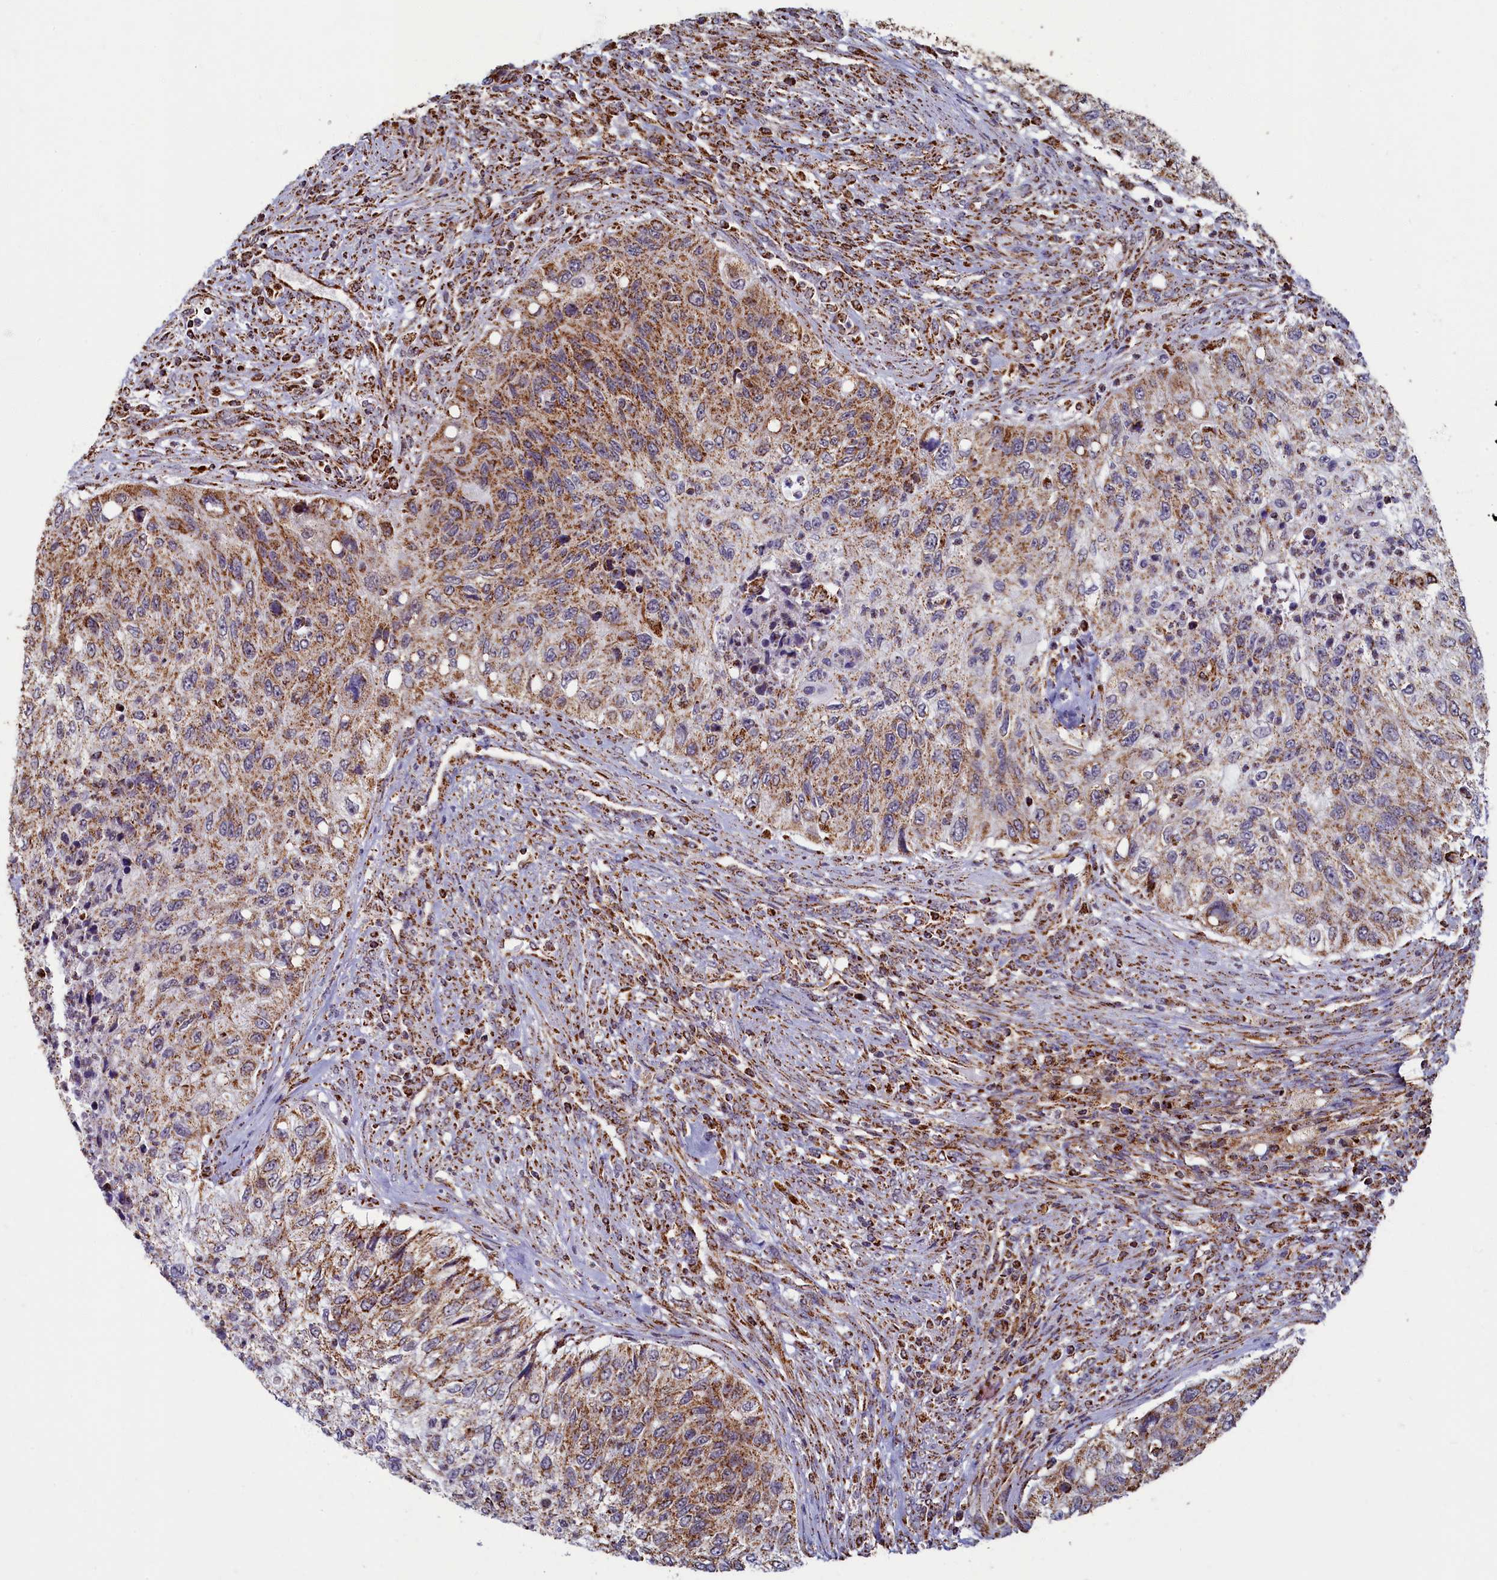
{"staining": {"intensity": "moderate", "quantity": ">75%", "location": "cytoplasmic/membranous"}, "tissue": "urothelial cancer", "cell_type": "Tumor cells", "image_type": "cancer", "snomed": [{"axis": "morphology", "description": "Urothelial carcinoma, High grade"}, {"axis": "topography", "description": "Urinary bladder"}], "caption": "Moderate cytoplasmic/membranous staining for a protein is identified in about >75% of tumor cells of urothelial cancer using immunohistochemistry (IHC).", "gene": "SPR", "patient": {"sex": "female", "age": 60}}